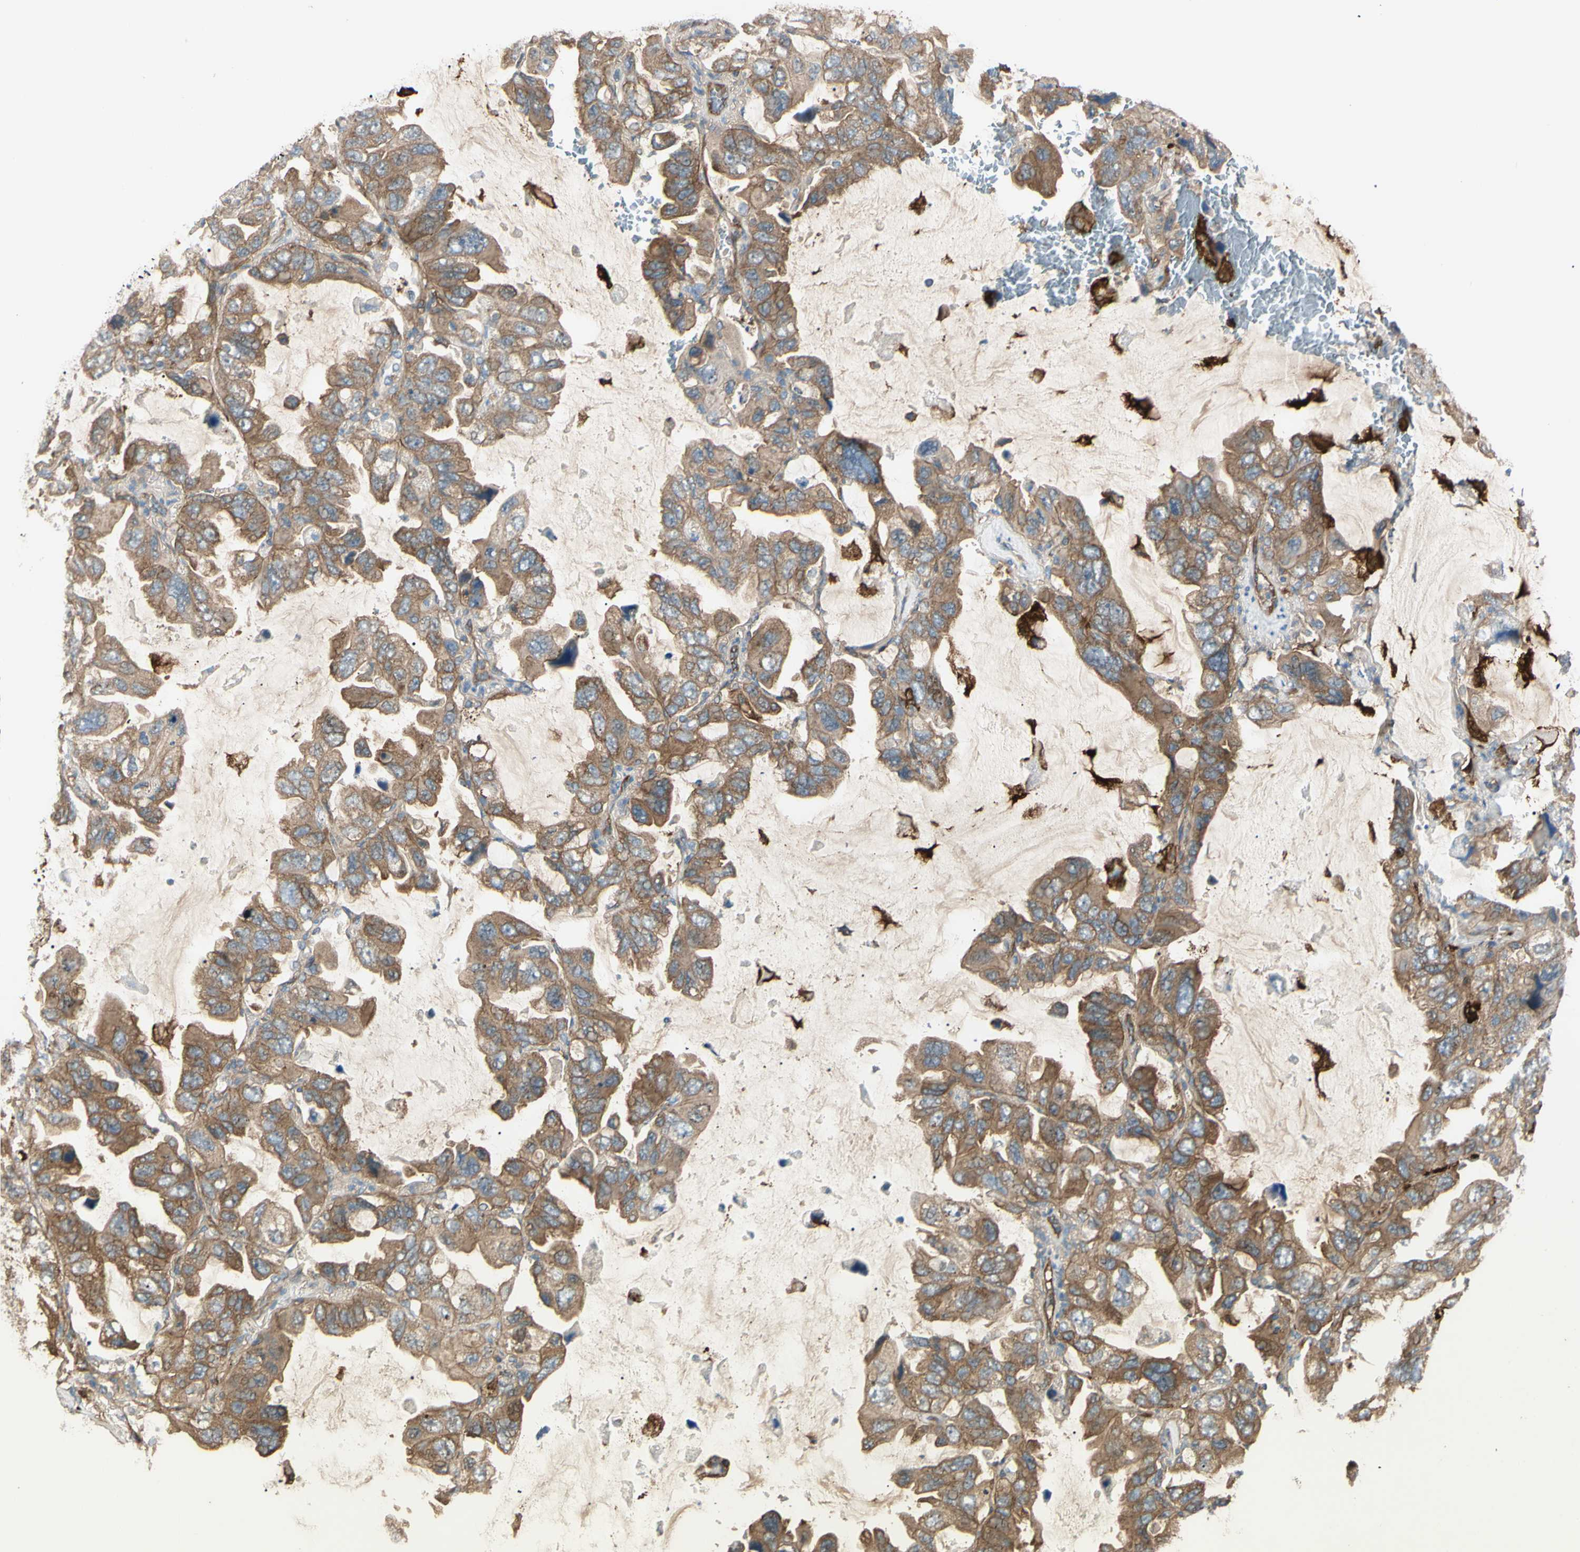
{"staining": {"intensity": "moderate", "quantity": ">75%", "location": "cytoplasmic/membranous"}, "tissue": "lung cancer", "cell_type": "Tumor cells", "image_type": "cancer", "snomed": [{"axis": "morphology", "description": "Squamous cell carcinoma, NOS"}, {"axis": "topography", "description": "Lung"}], "caption": "Immunohistochemical staining of lung cancer shows medium levels of moderate cytoplasmic/membranous protein positivity in approximately >75% of tumor cells.", "gene": "PTPN12", "patient": {"sex": "female", "age": 73}}